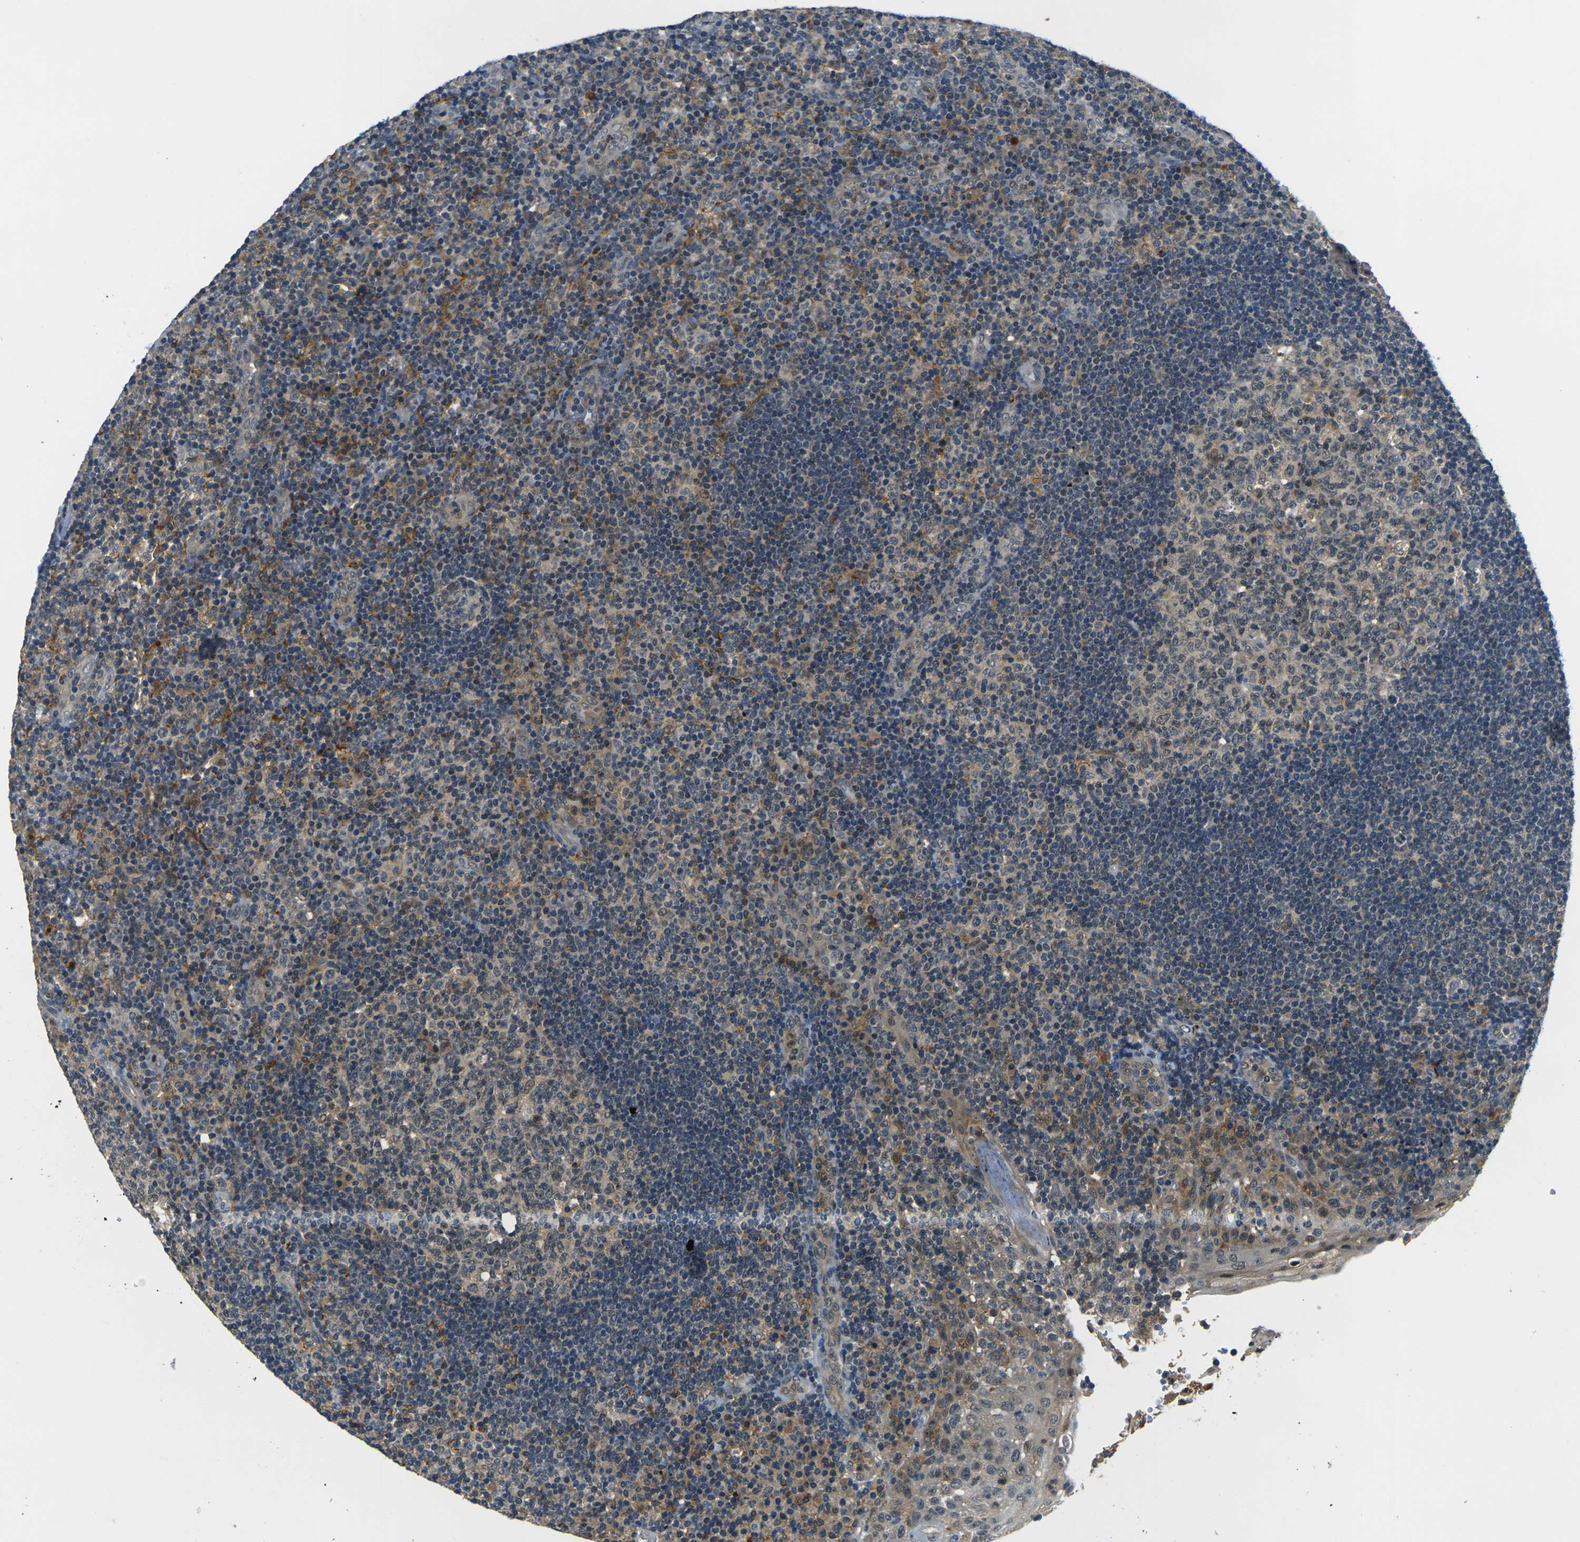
{"staining": {"intensity": "weak", "quantity": "25%-75%", "location": "cytoplasmic/membranous"}, "tissue": "tonsil", "cell_type": "Germinal center cells", "image_type": "normal", "snomed": [{"axis": "morphology", "description": "Normal tissue, NOS"}, {"axis": "topography", "description": "Tonsil"}], "caption": "Weak cytoplasmic/membranous protein staining is appreciated in approximately 25%-75% of germinal center cells in tonsil. (IHC, brightfield microscopy, high magnification).", "gene": "PIGL", "patient": {"sex": "female", "age": 40}}